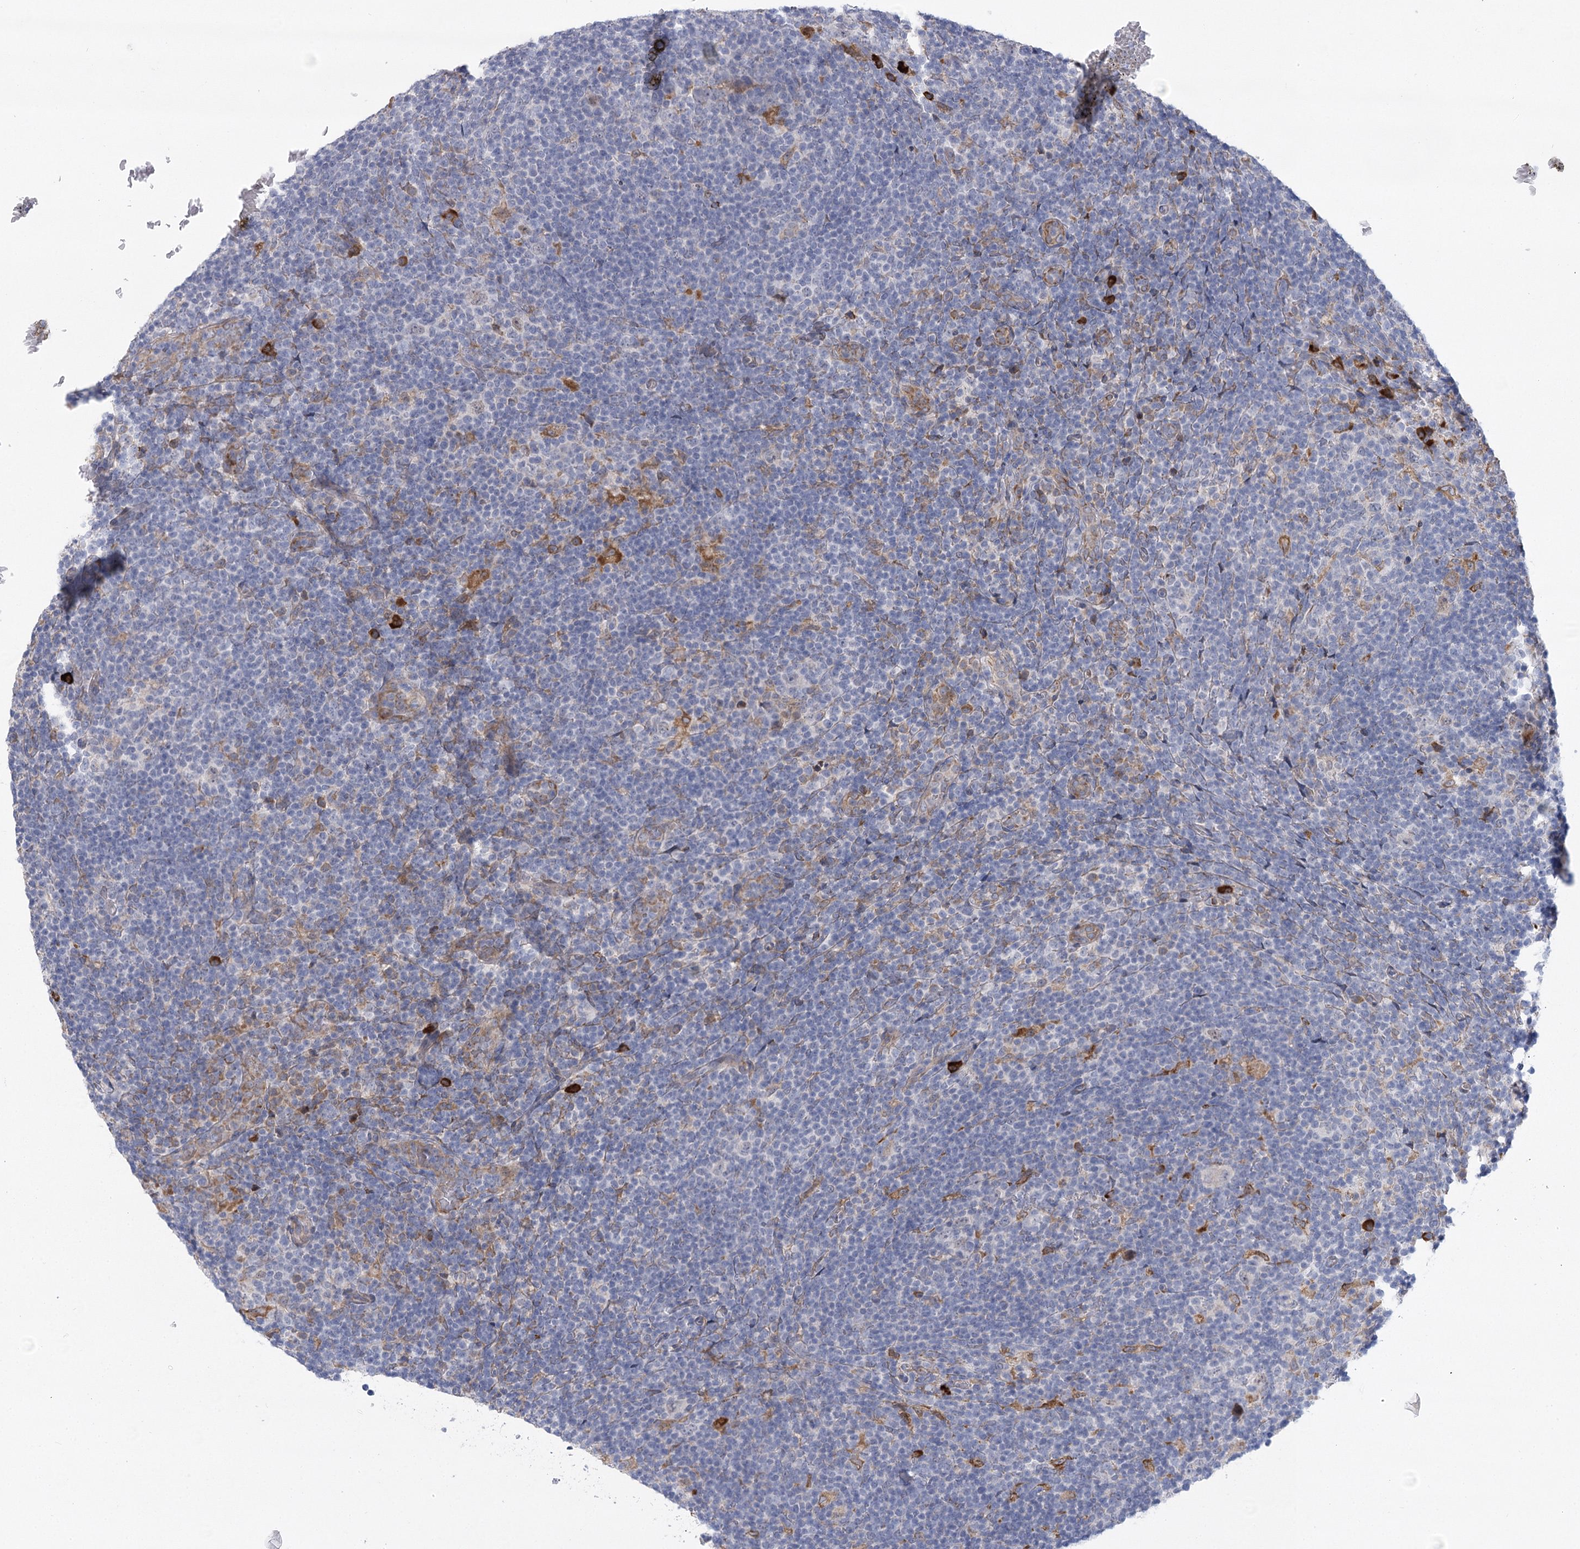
{"staining": {"intensity": "weak", "quantity": "<25%", "location": "cytoplasmic/membranous"}, "tissue": "lymphoma", "cell_type": "Tumor cells", "image_type": "cancer", "snomed": [{"axis": "morphology", "description": "Hodgkin's disease, NOS"}, {"axis": "topography", "description": "Lymph node"}], "caption": "Tumor cells are negative for brown protein staining in lymphoma.", "gene": "NCKAP5", "patient": {"sex": "female", "age": 57}}